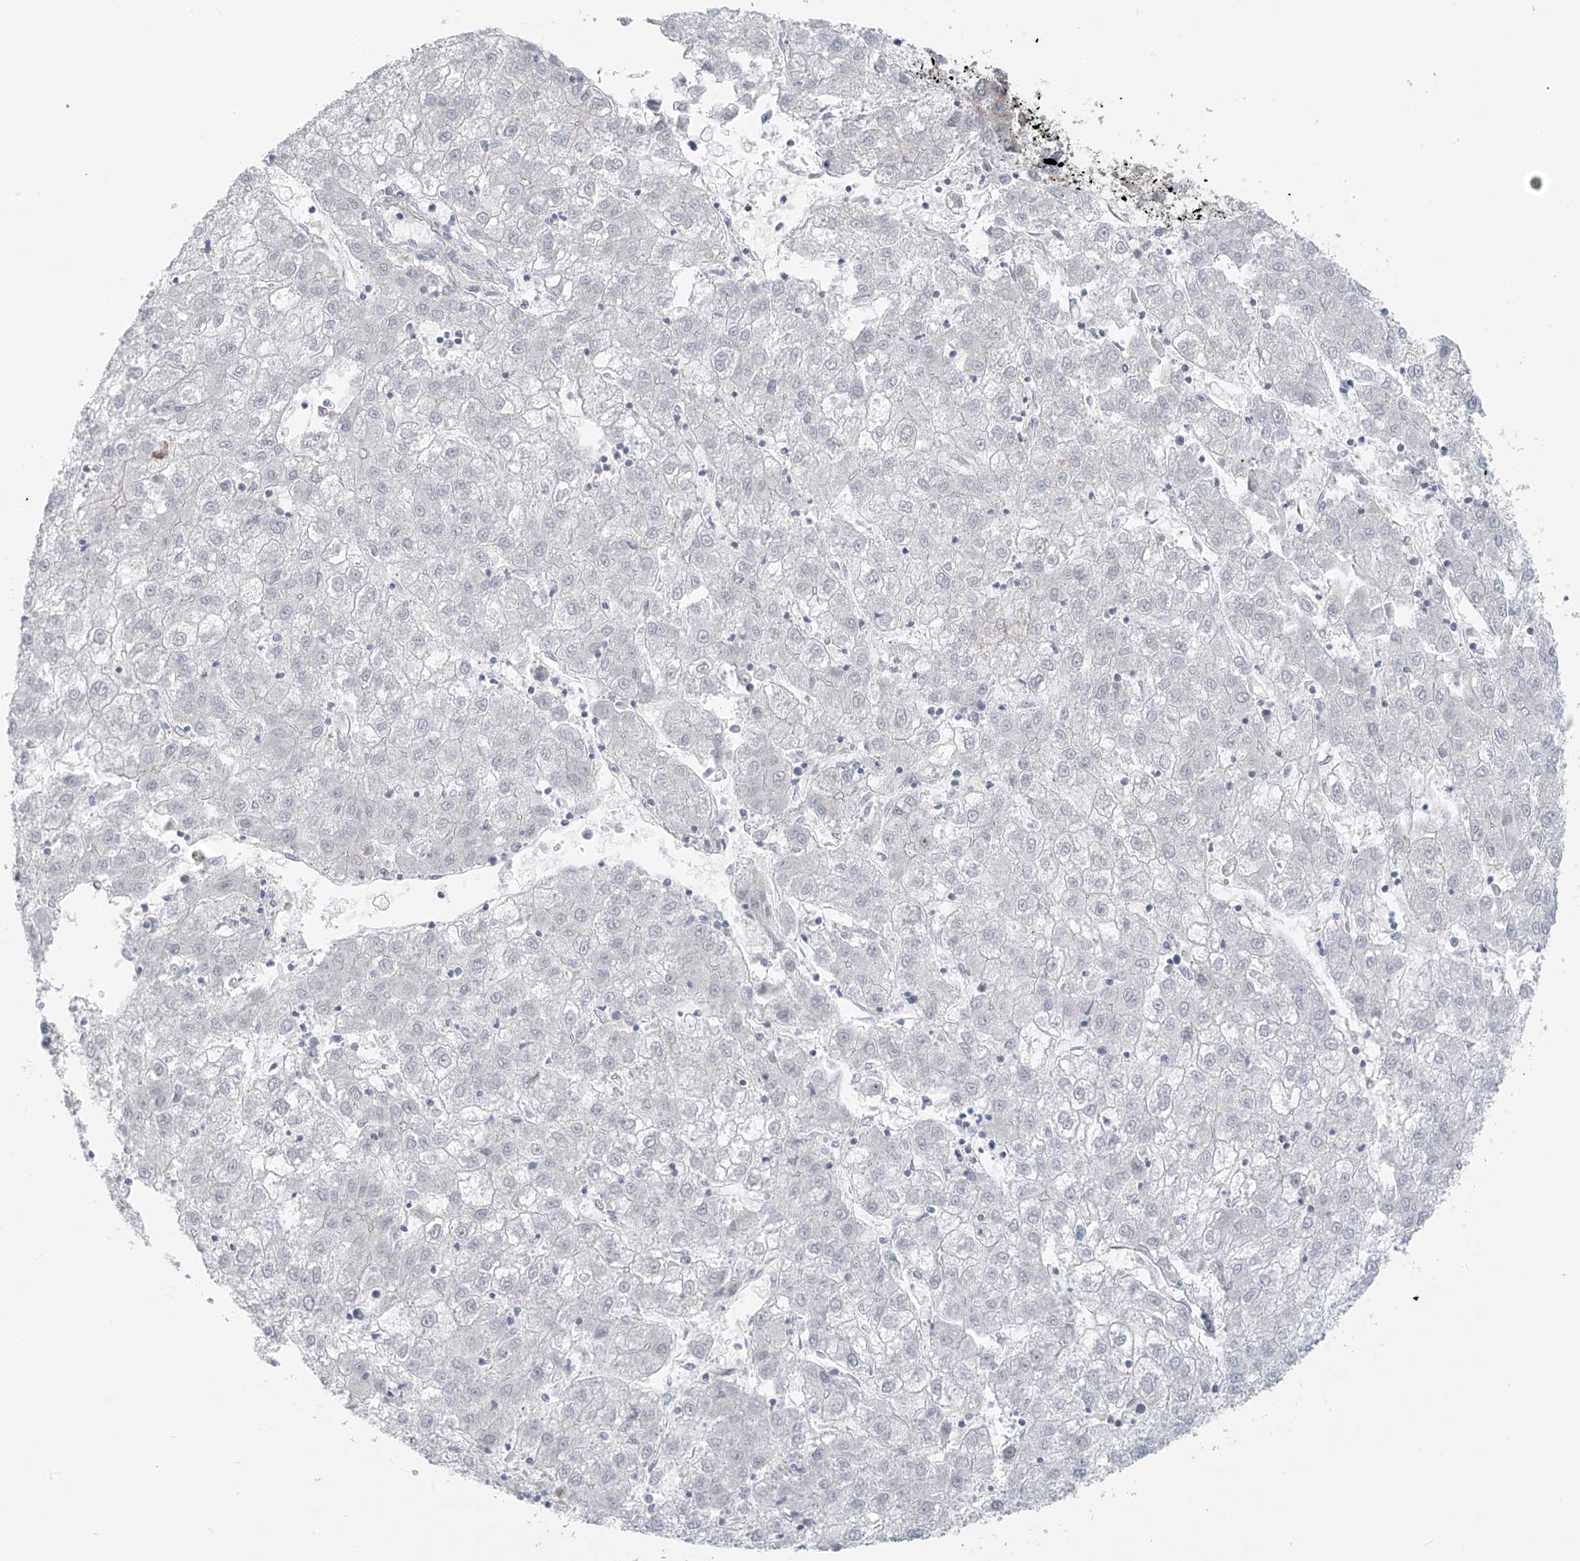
{"staining": {"intensity": "negative", "quantity": "none", "location": "none"}, "tissue": "liver cancer", "cell_type": "Tumor cells", "image_type": "cancer", "snomed": [{"axis": "morphology", "description": "Carcinoma, Hepatocellular, NOS"}, {"axis": "topography", "description": "Liver"}], "caption": "There is no significant staining in tumor cells of liver cancer (hepatocellular carcinoma).", "gene": "HDDC2", "patient": {"sex": "male", "age": 72}}